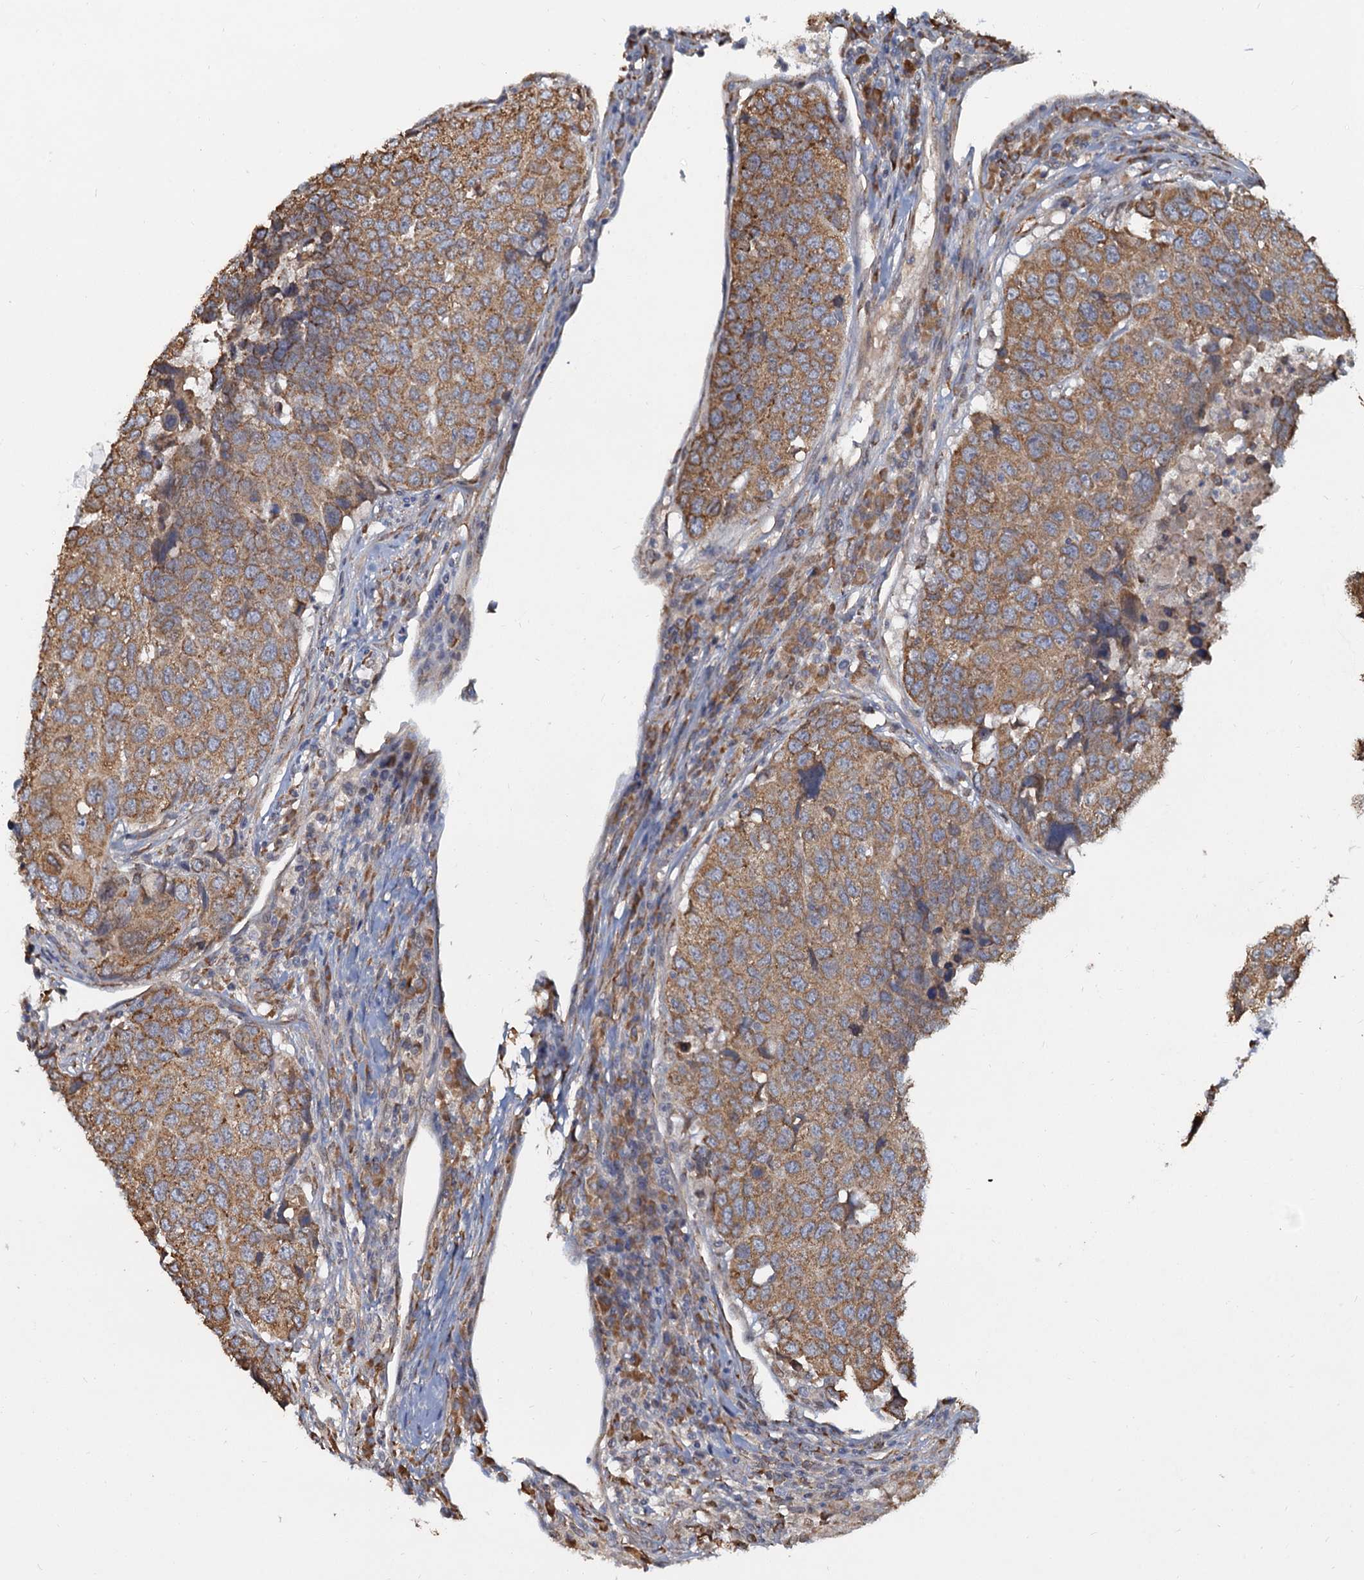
{"staining": {"intensity": "moderate", "quantity": ">75%", "location": "cytoplasmic/membranous"}, "tissue": "head and neck cancer", "cell_type": "Tumor cells", "image_type": "cancer", "snomed": [{"axis": "morphology", "description": "Squamous cell carcinoma, NOS"}, {"axis": "topography", "description": "Head-Neck"}], "caption": "Human head and neck cancer stained with a protein marker shows moderate staining in tumor cells.", "gene": "LRRC51", "patient": {"sex": "male", "age": 66}}